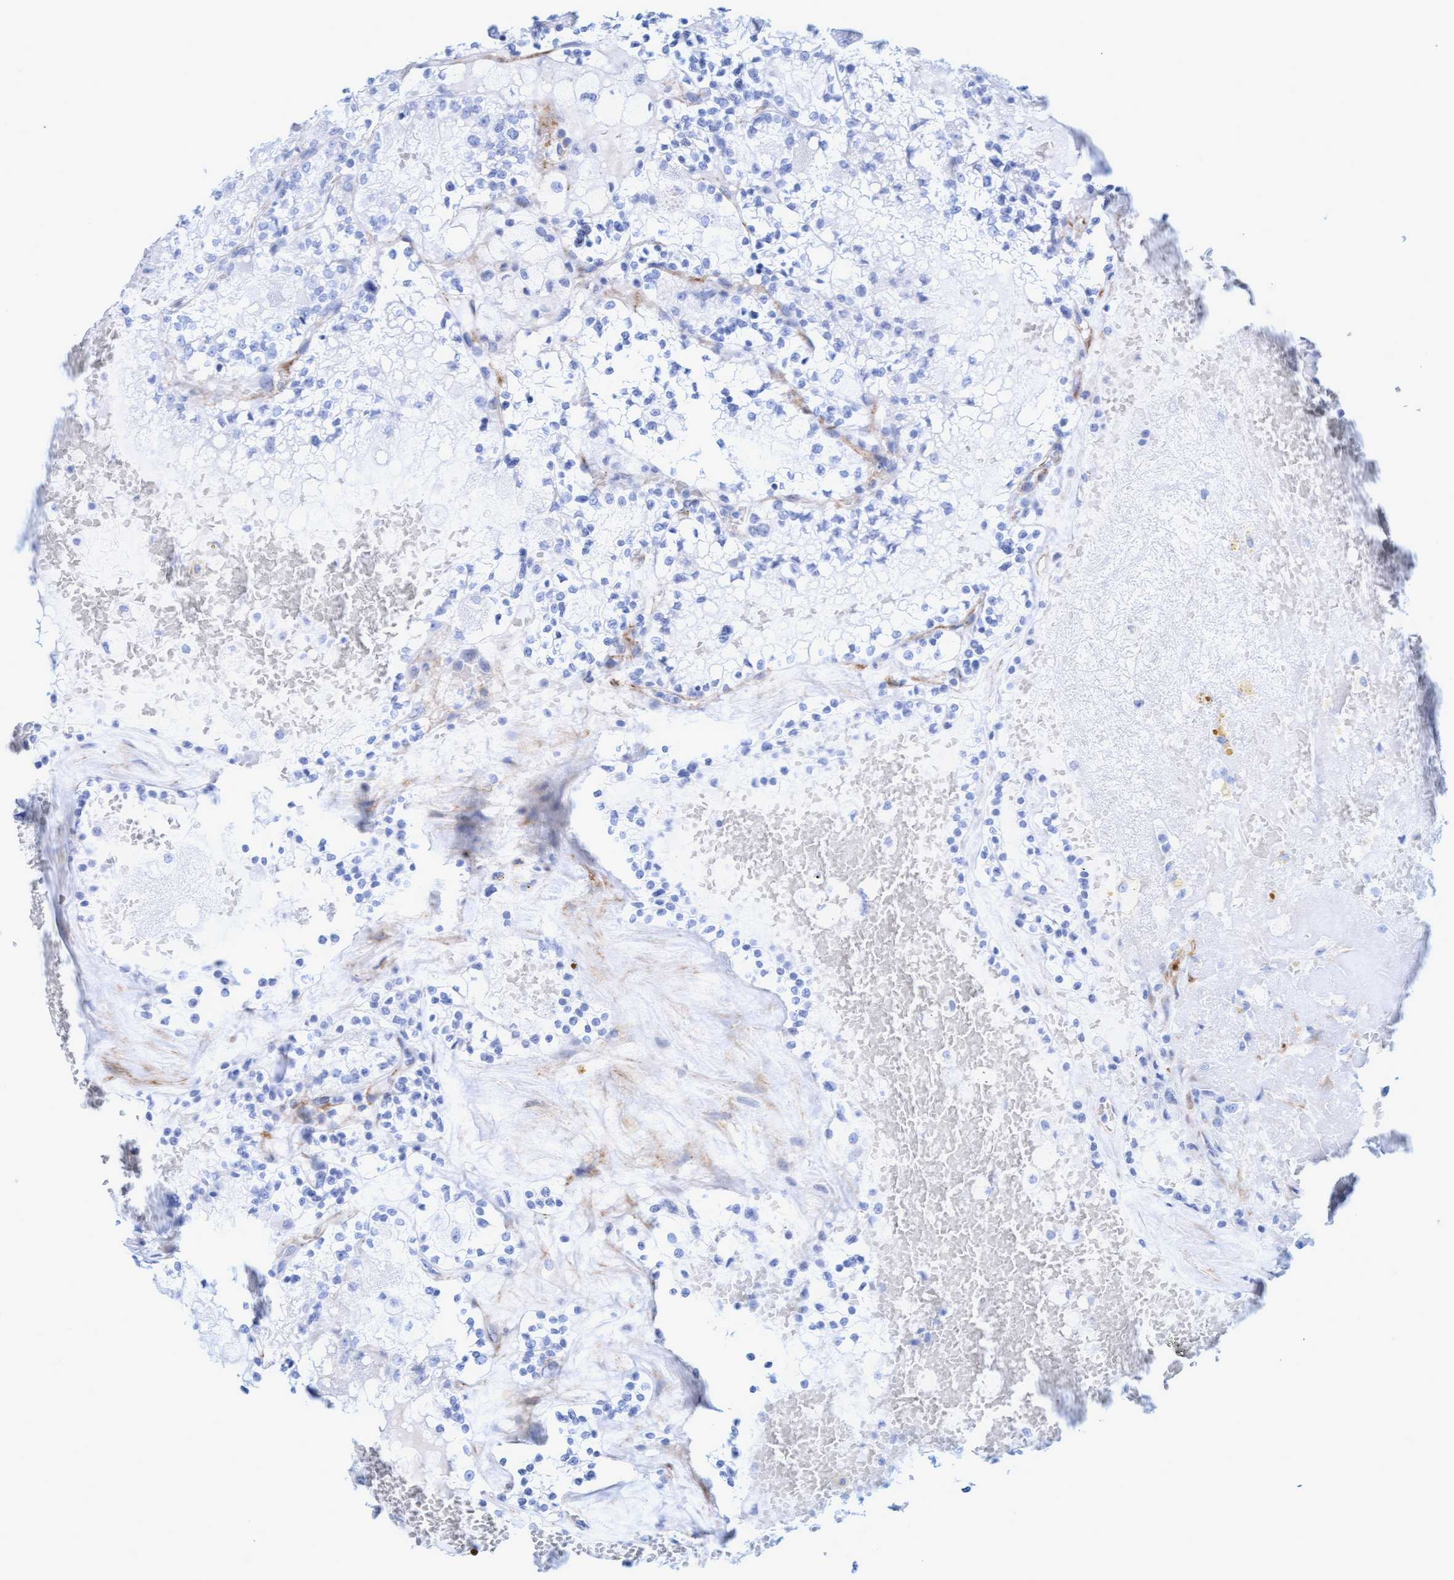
{"staining": {"intensity": "negative", "quantity": "none", "location": "none"}, "tissue": "renal cancer", "cell_type": "Tumor cells", "image_type": "cancer", "snomed": [{"axis": "morphology", "description": "Adenocarcinoma, NOS"}, {"axis": "topography", "description": "Kidney"}], "caption": "Renal cancer was stained to show a protein in brown. There is no significant positivity in tumor cells.", "gene": "MTFR1", "patient": {"sex": "female", "age": 56}}